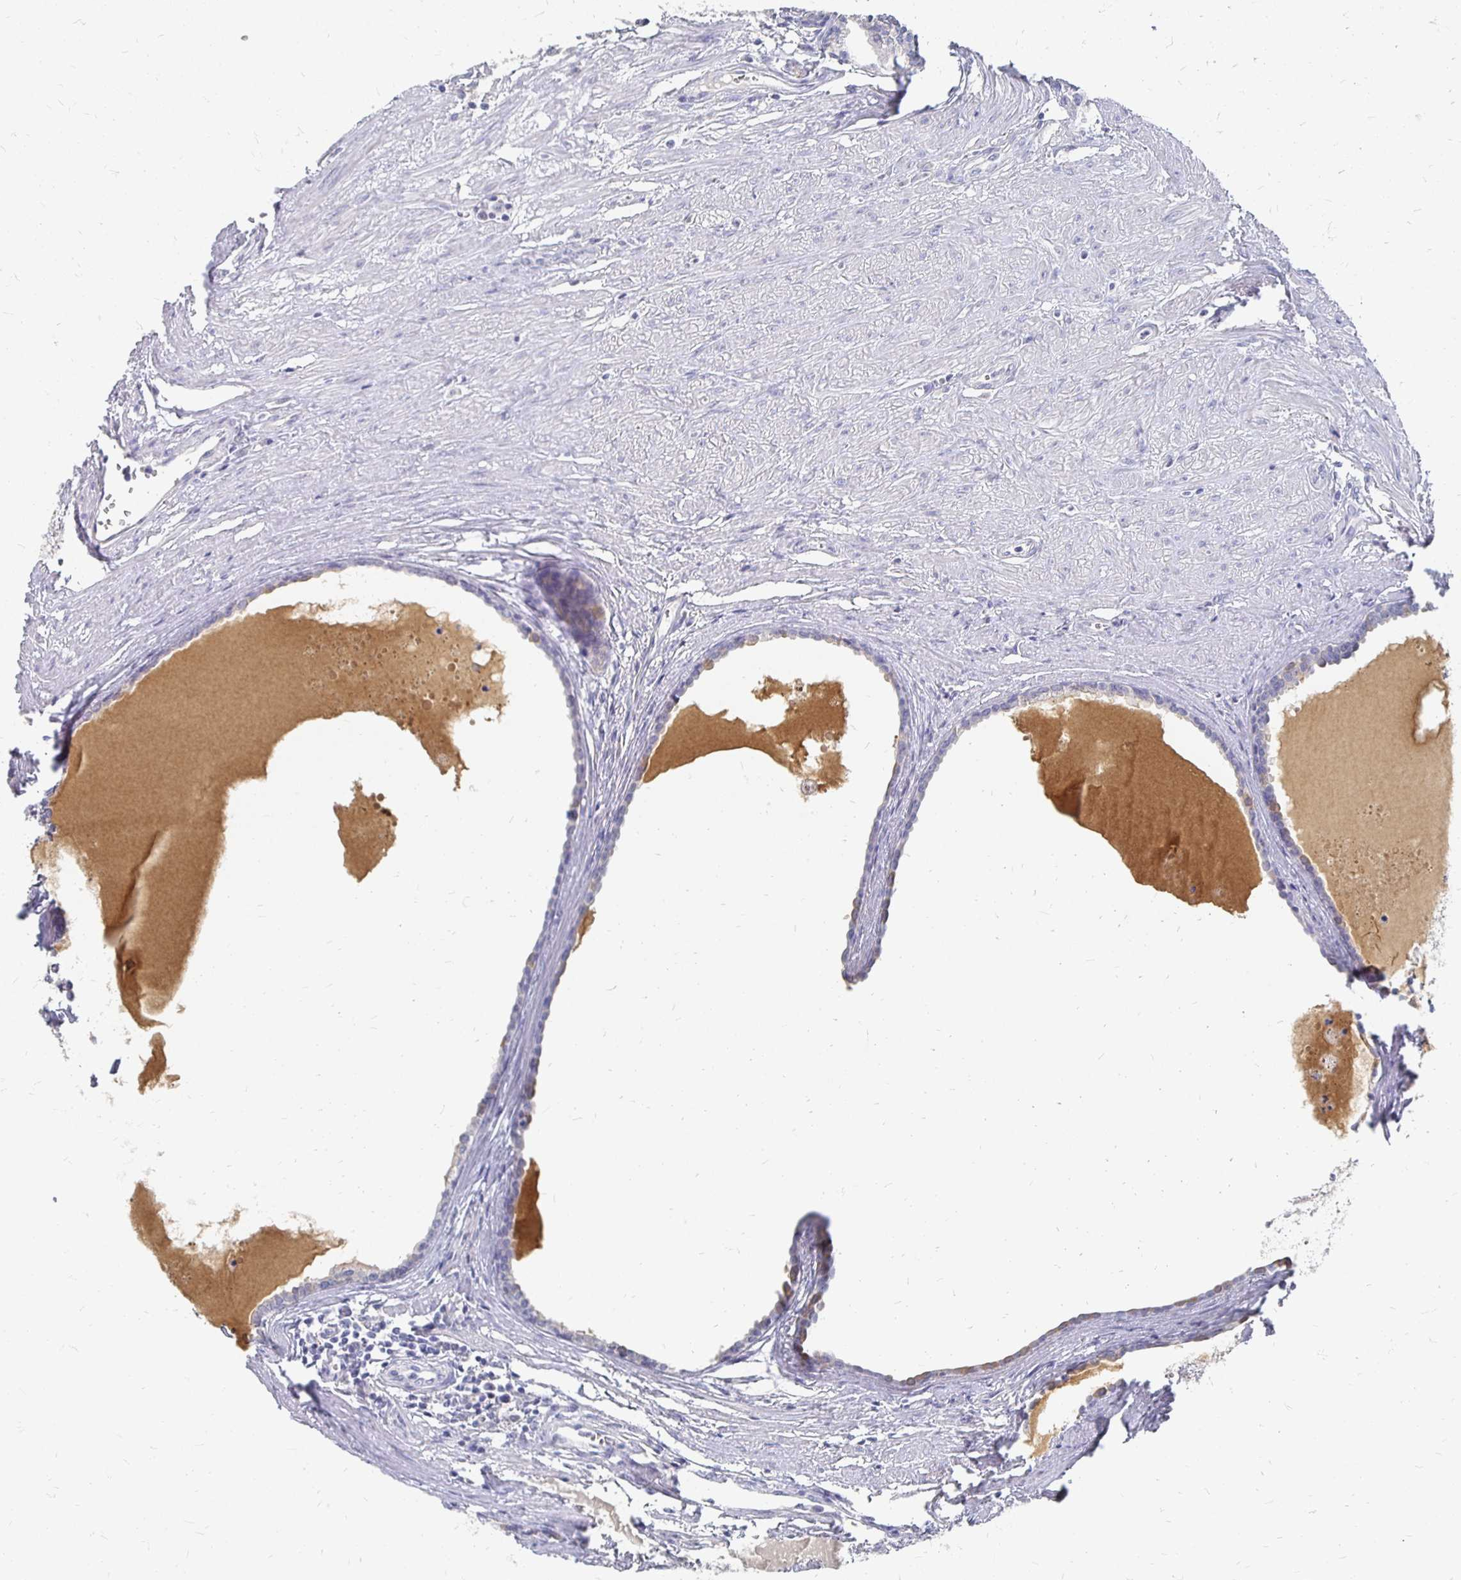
{"staining": {"intensity": "negative", "quantity": "none", "location": "none"}, "tissue": "prostate", "cell_type": "Glandular cells", "image_type": "normal", "snomed": [{"axis": "morphology", "description": "Normal tissue, NOS"}, {"axis": "topography", "description": "Prostate"}, {"axis": "topography", "description": "Peripheral nerve tissue"}], "caption": "This histopathology image is of normal prostate stained with immunohistochemistry to label a protein in brown with the nuclei are counter-stained blue. There is no positivity in glandular cells. (Brightfield microscopy of DAB immunohistochemistry (IHC) at high magnification).", "gene": "FKRP", "patient": {"sex": "male", "age": 55}}